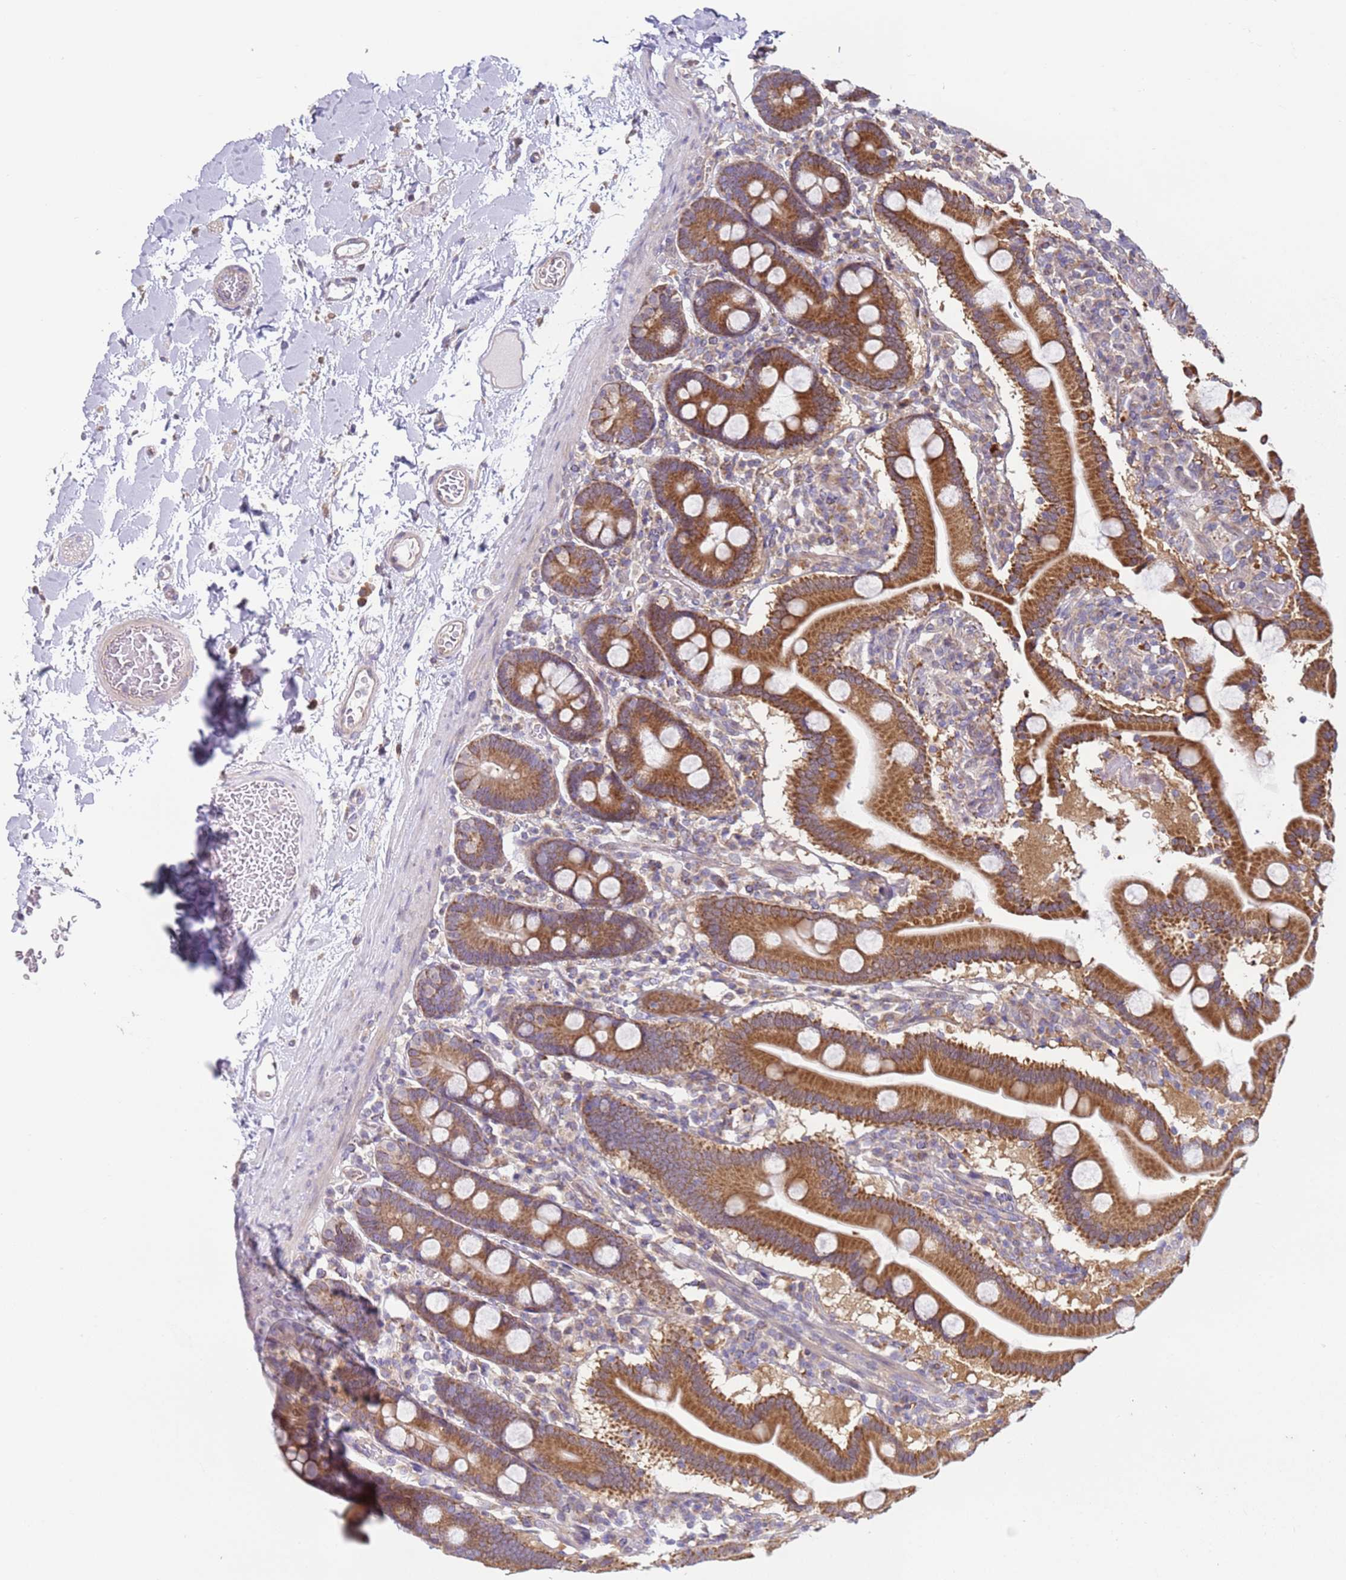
{"staining": {"intensity": "moderate", "quantity": ">75%", "location": "cytoplasmic/membranous"}, "tissue": "duodenum", "cell_type": "Glandular cells", "image_type": "normal", "snomed": [{"axis": "morphology", "description": "Normal tissue, NOS"}, {"axis": "topography", "description": "Duodenum"}], "caption": "Unremarkable duodenum exhibits moderate cytoplasmic/membranous staining in about >75% of glandular cells, visualized by immunohistochemistry. Nuclei are stained in blue.", "gene": "DIP2B", "patient": {"sex": "male", "age": 55}}